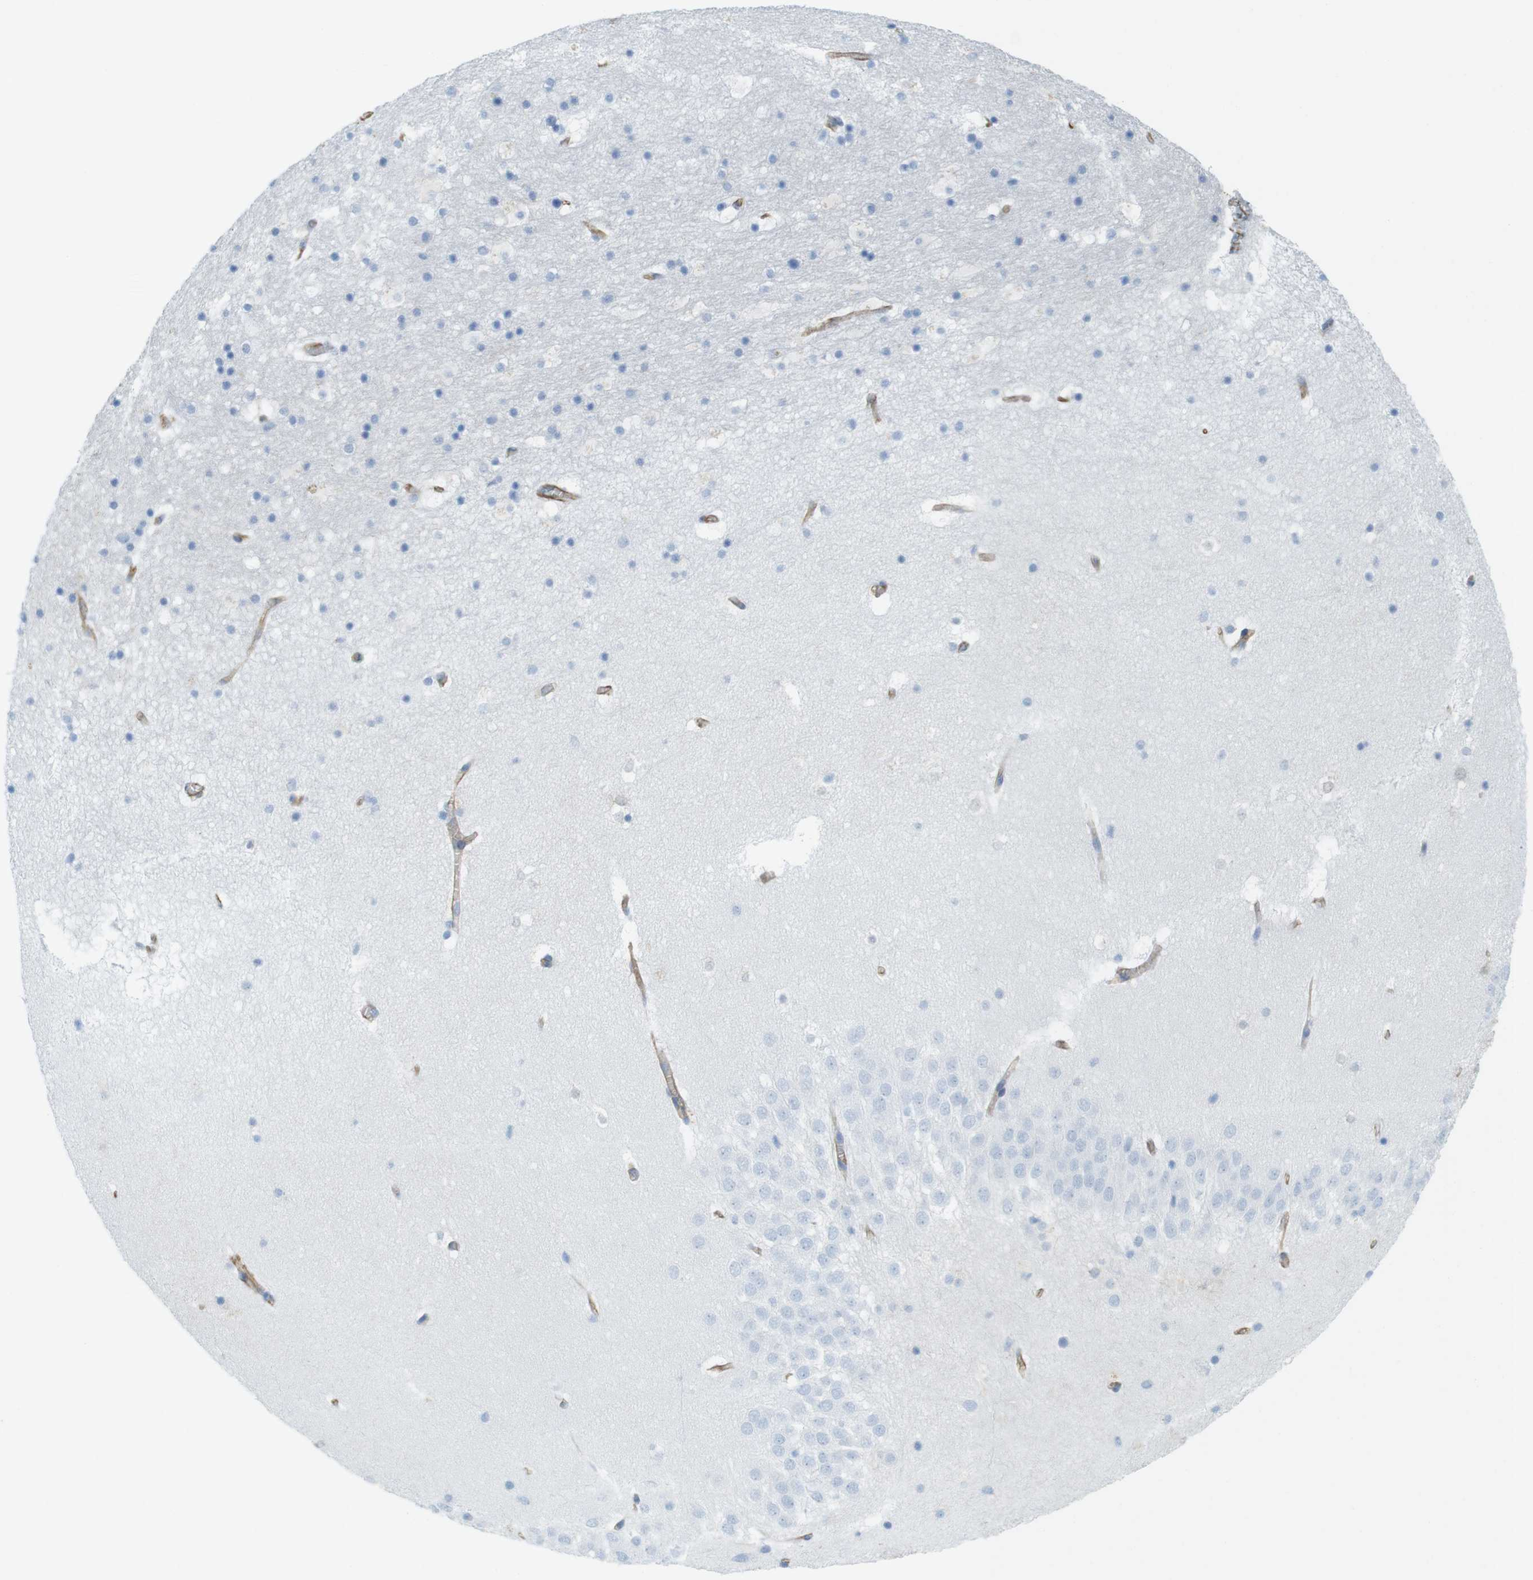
{"staining": {"intensity": "negative", "quantity": "none", "location": "none"}, "tissue": "hippocampus", "cell_type": "Glial cells", "image_type": "normal", "snomed": [{"axis": "morphology", "description": "Normal tissue, NOS"}, {"axis": "topography", "description": "Hippocampus"}], "caption": "Immunohistochemical staining of normal human hippocampus exhibits no significant positivity in glial cells. (Immunohistochemistry (ihc), brightfield microscopy, high magnification).", "gene": "MS4A10", "patient": {"sex": "male", "age": 45}}